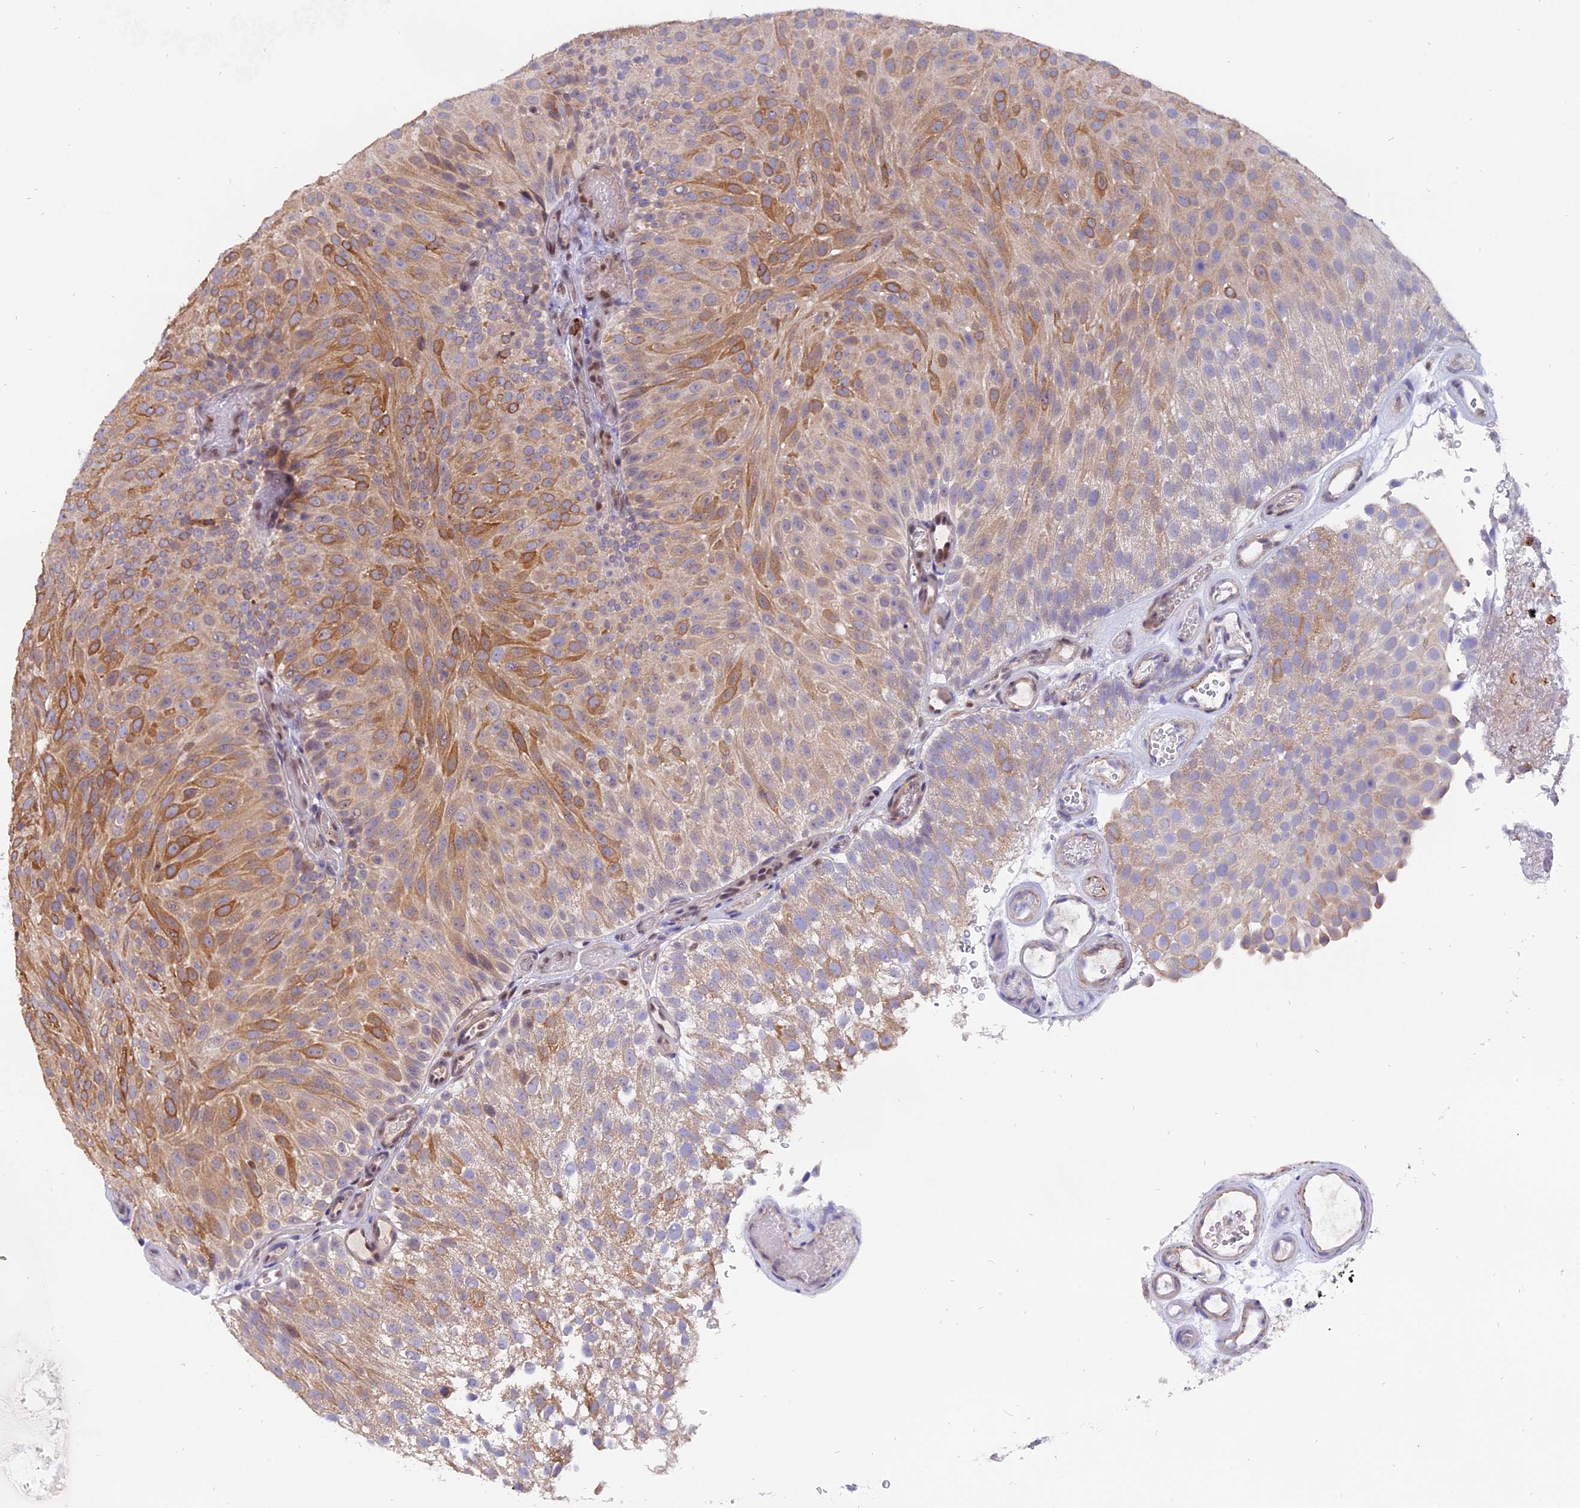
{"staining": {"intensity": "moderate", "quantity": ">75%", "location": "cytoplasmic/membranous"}, "tissue": "urothelial cancer", "cell_type": "Tumor cells", "image_type": "cancer", "snomed": [{"axis": "morphology", "description": "Urothelial carcinoma, Low grade"}, {"axis": "topography", "description": "Urinary bladder"}], "caption": "Human urothelial carcinoma (low-grade) stained with a brown dye displays moderate cytoplasmic/membranous positive expression in approximately >75% of tumor cells.", "gene": "FAM118B", "patient": {"sex": "male", "age": 78}}